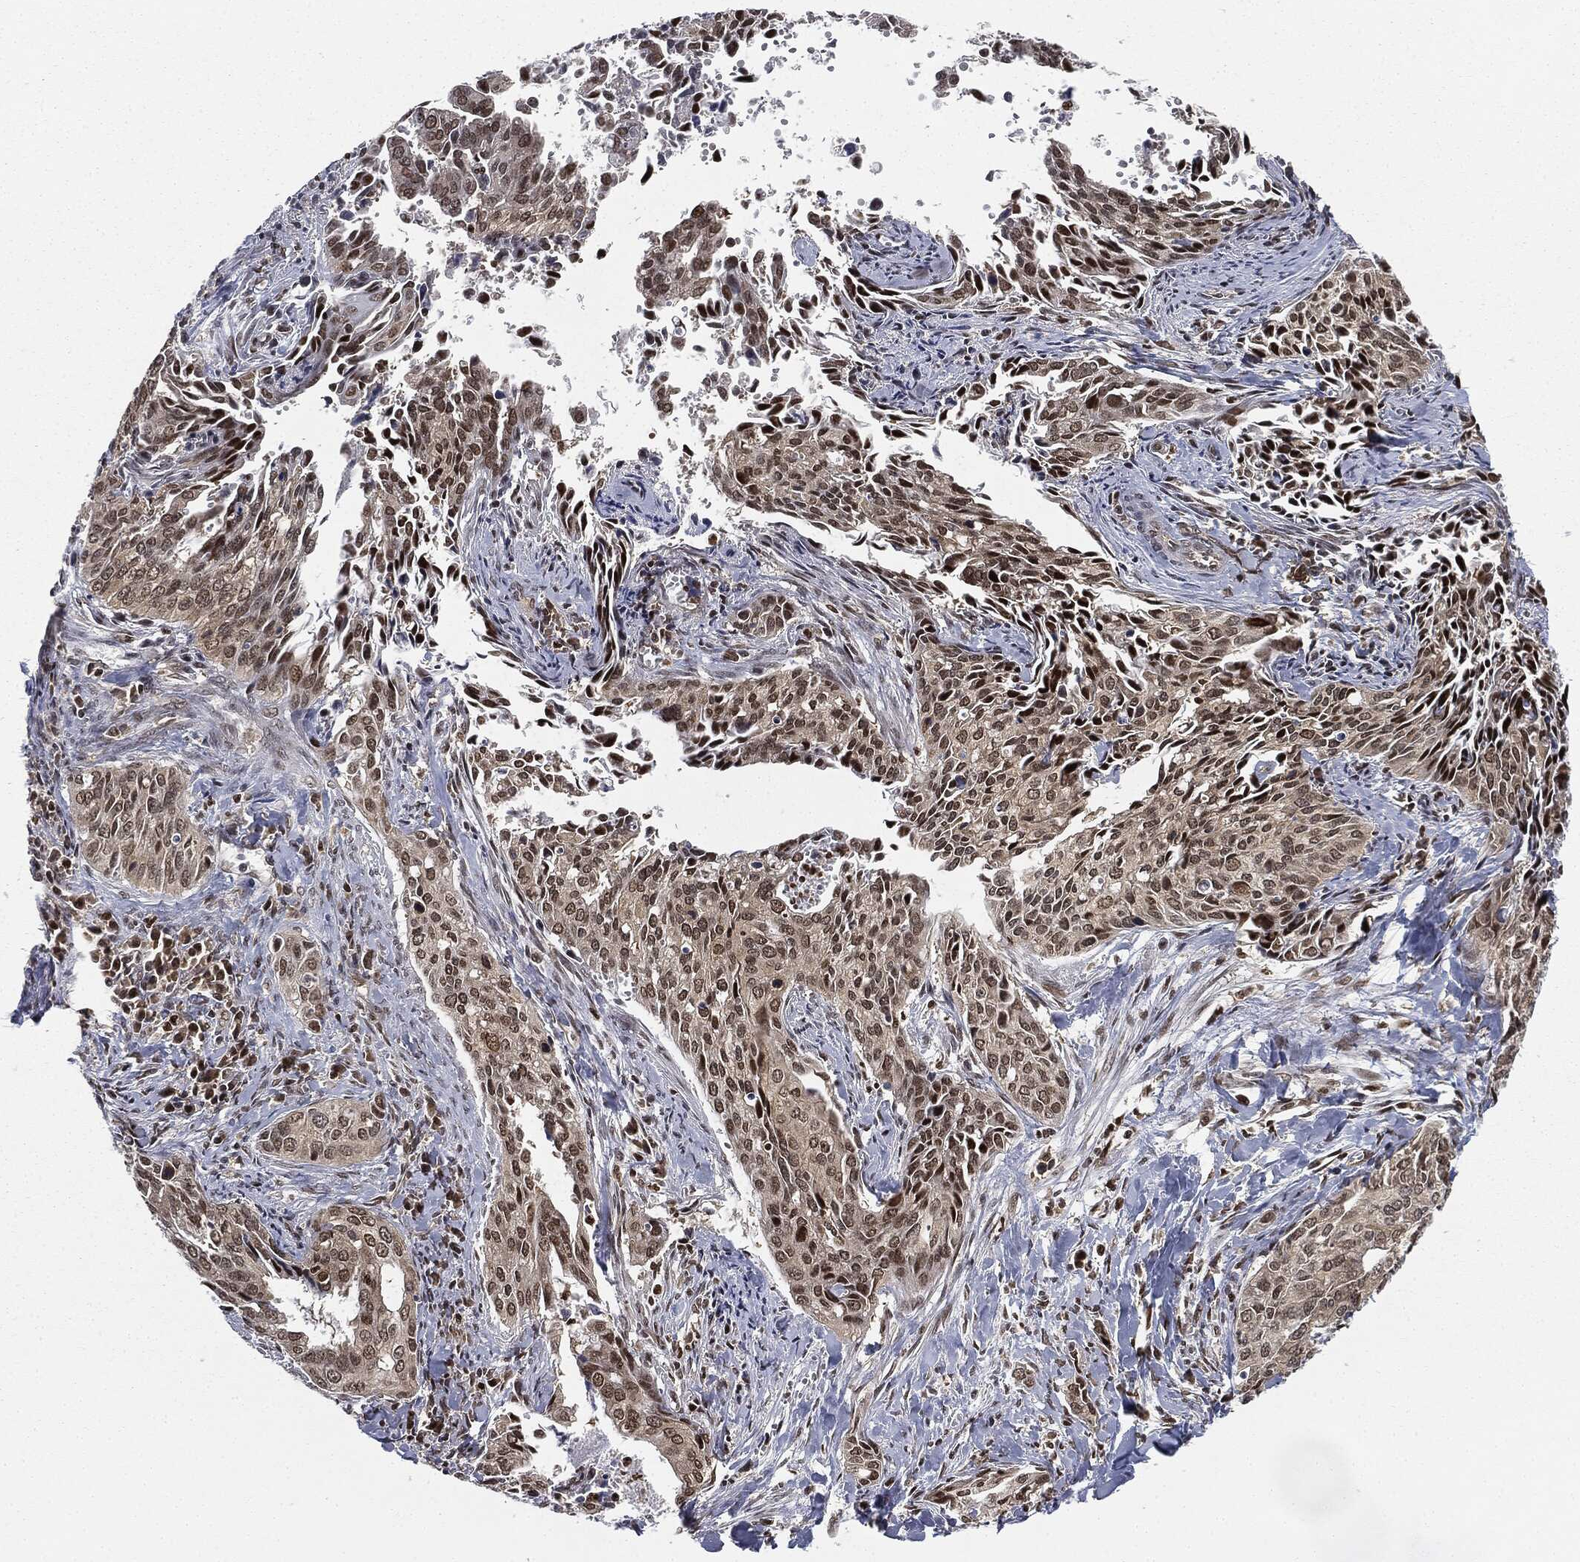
{"staining": {"intensity": "moderate", "quantity": "25%-75%", "location": "nuclear"}, "tissue": "cervical cancer", "cell_type": "Tumor cells", "image_type": "cancer", "snomed": [{"axis": "morphology", "description": "Squamous cell carcinoma, NOS"}, {"axis": "topography", "description": "Cervix"}], "caption": "Brown immunohistochemical staining in human cervical squamous cell carcinoma reveals moderate nuclear staining in about 25%-75% of tumor cells.", "gene": "TBC1D22A", "patient": {"sex": "female", "age": 29}}